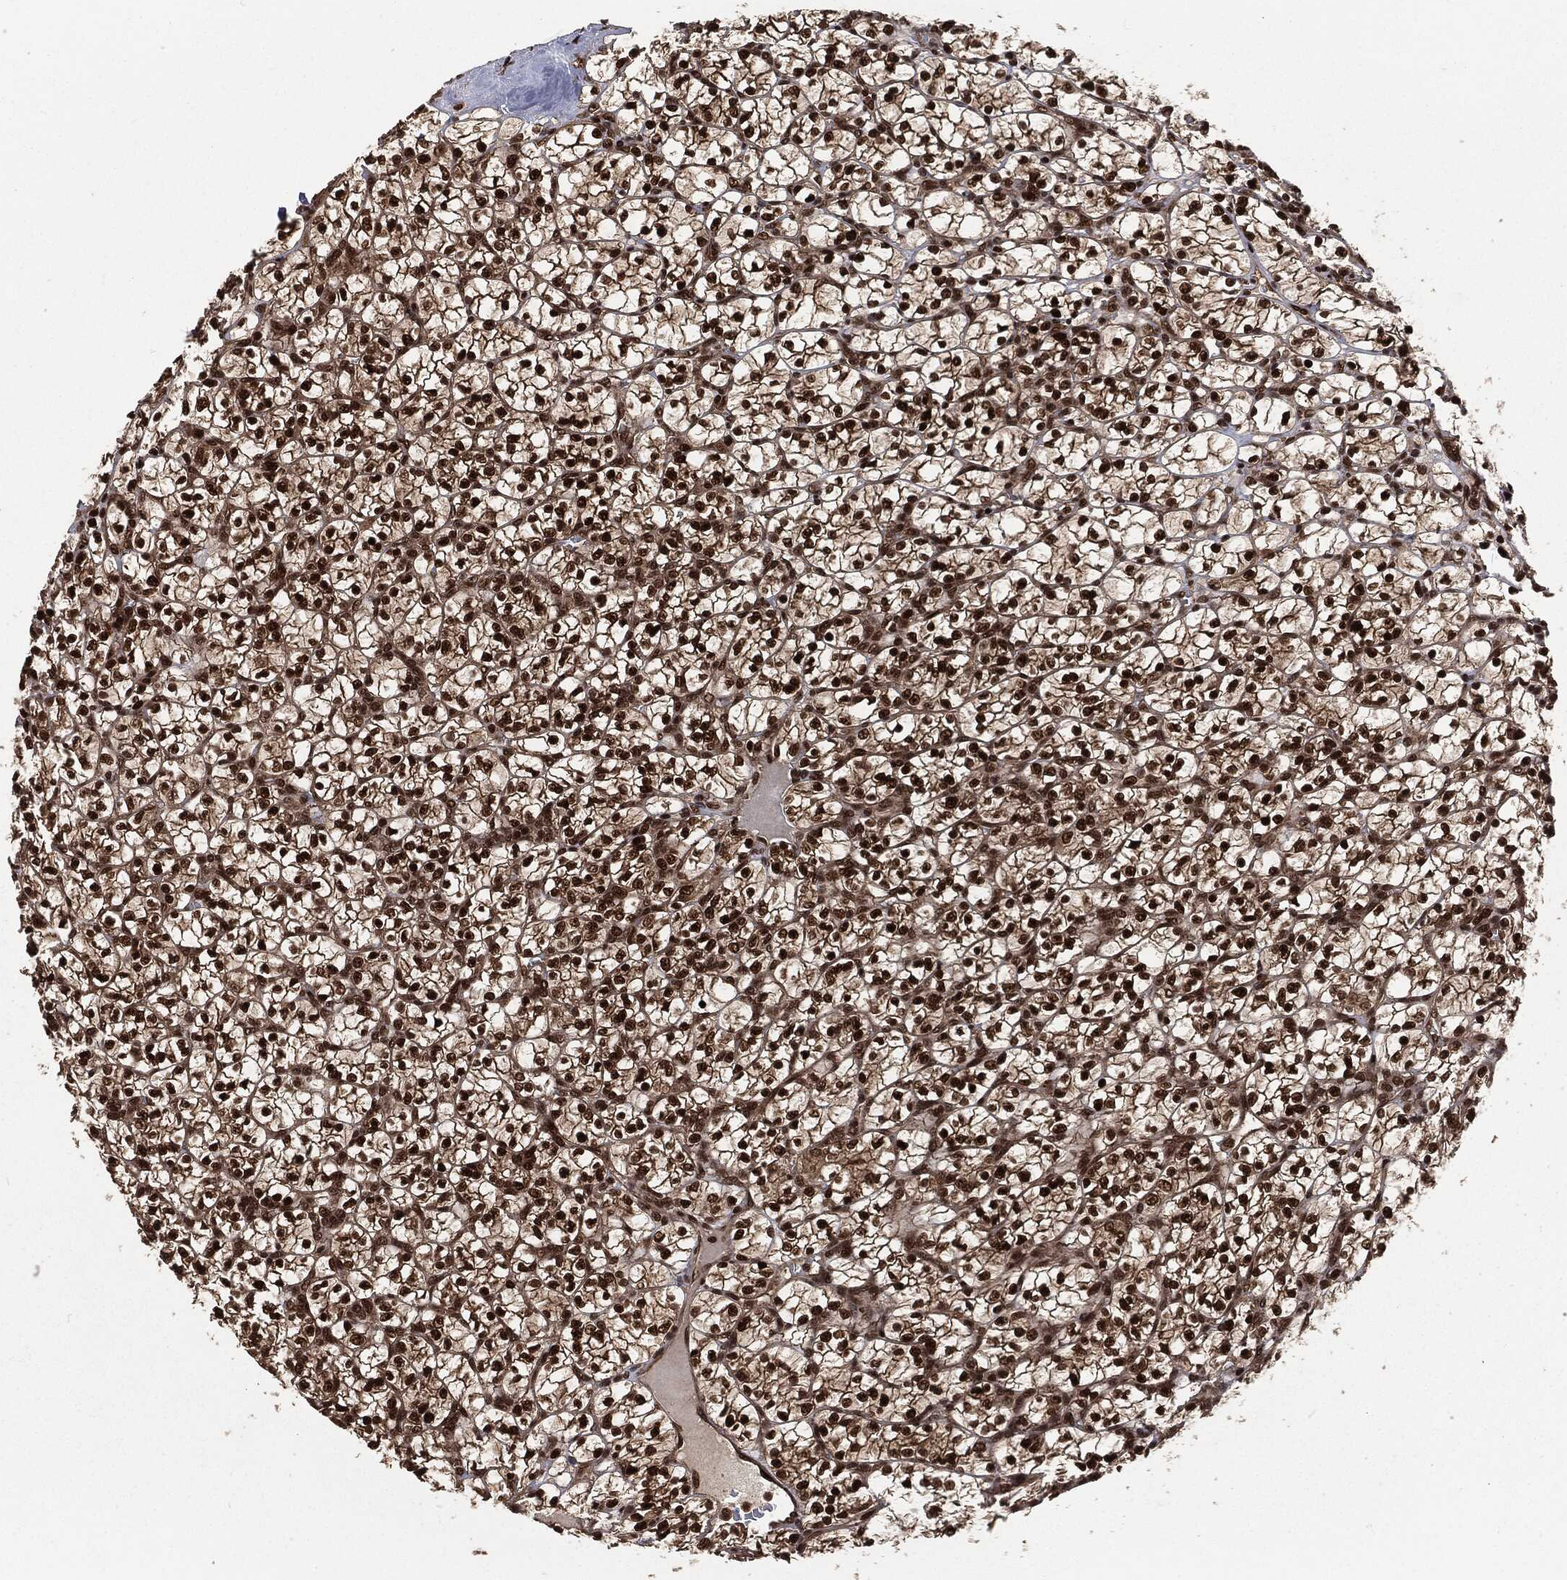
{"staining": {"intensity": "strong", "quantity": ">75%", "location": "nuclear"}, "tissue": "renal cancer", "cell_type": "Tumor cells", "image_type": "cancer", "snomed": [{"axis": "morphology", "description": "Adenocarcinoma, NOS"}, {"axis": "topography", "description": "Kidney"}], "caption": "Adenocarcinoma (renal) stained for a protein (brown) displays strong nuclear positive expression in approximately >75% of tumor cells.", "gene": "NGRN", "patient": {"sex": "female", "age": 89}}